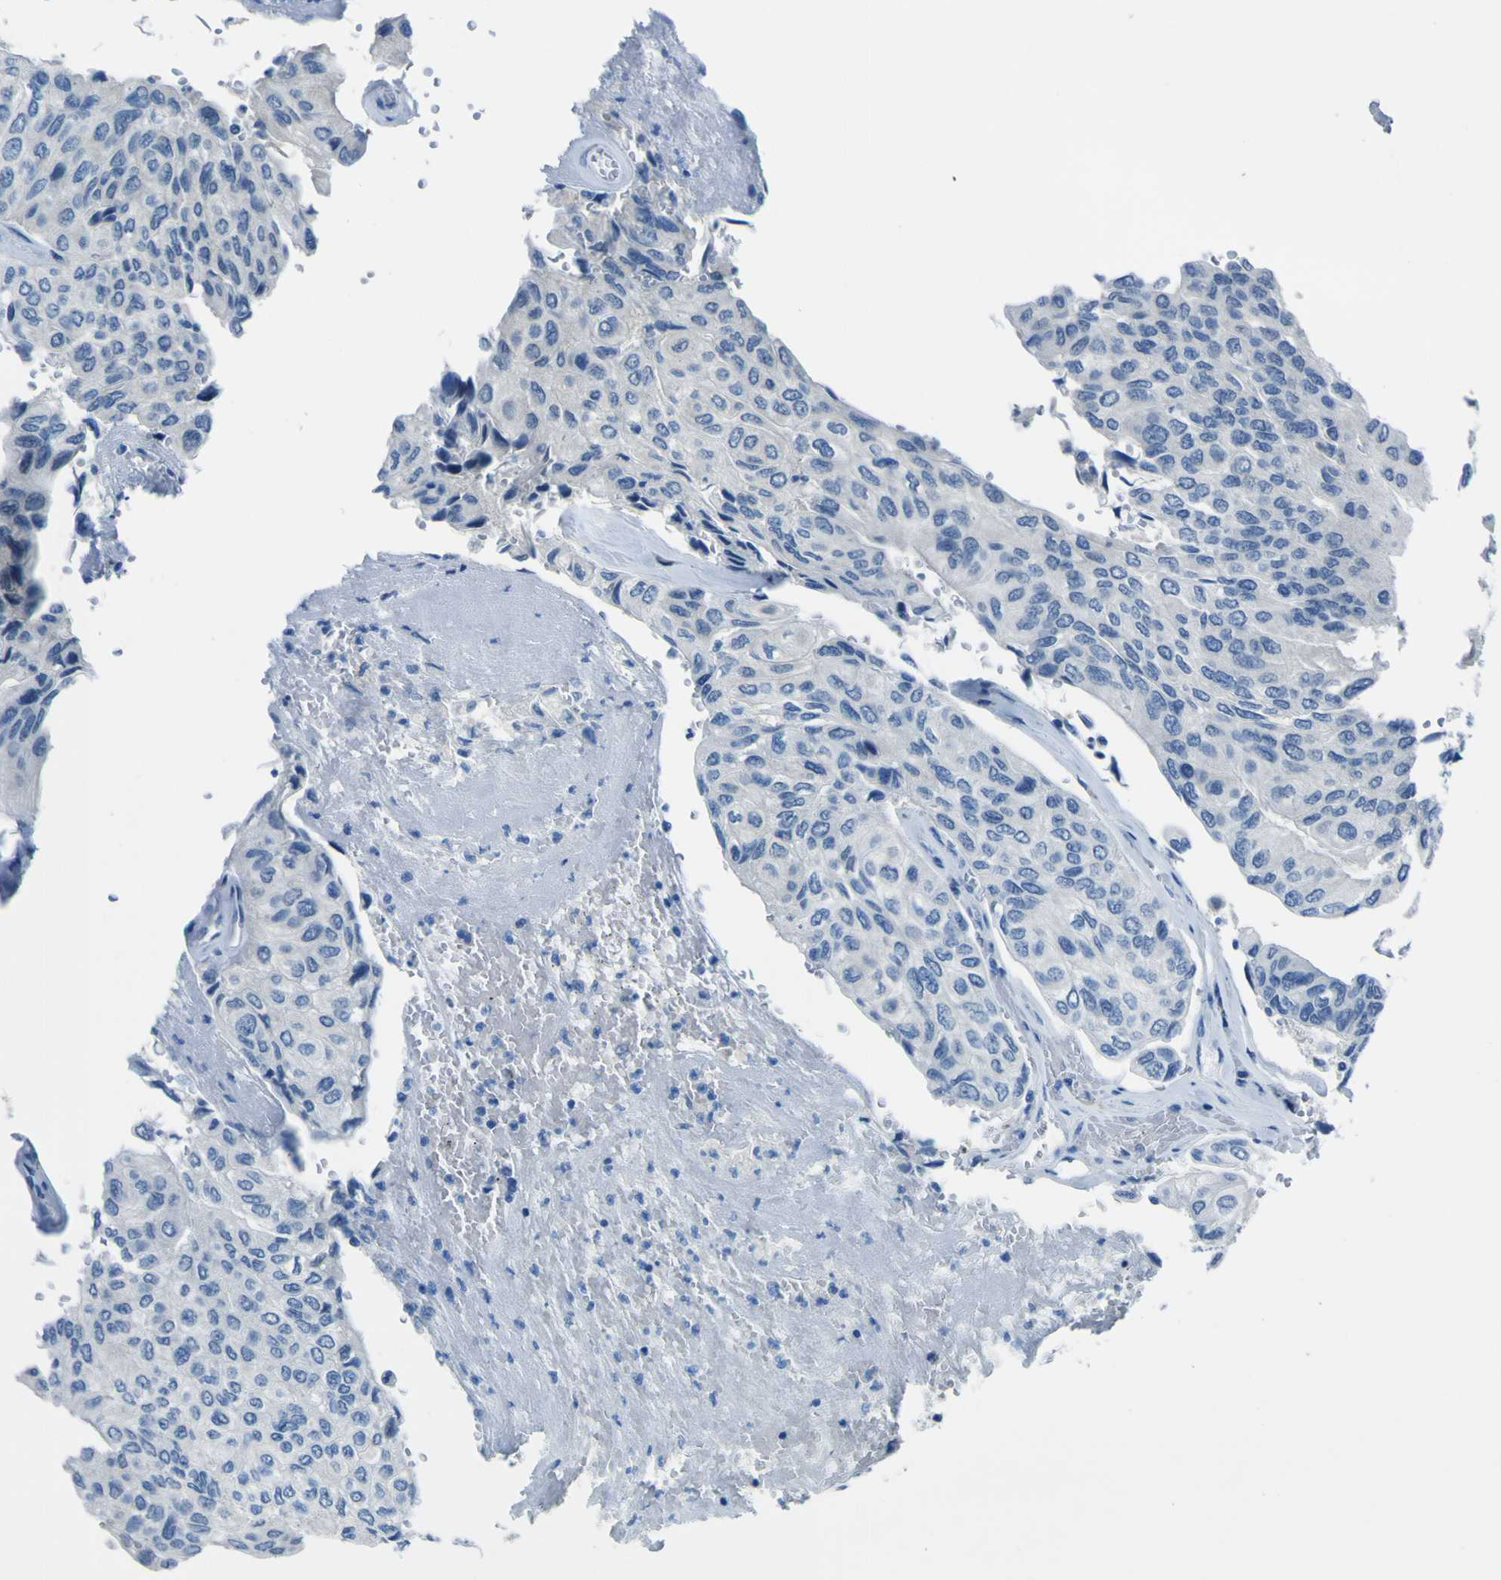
{"staining": {"intensity": "negative", "quantity": "none", "location": "none"}, "tissue": "urothelial cancer", "cell_type": "Tumor cells", "image_type": "cancer", "snomed": [{"axis": "morphology", "description": "Urothelial carcinoma, High grade"}, {"axis": "topography", "description": "Urinary bladder"}], "caption": "The photomicrograph exhibits no staining of tumor cells in urothelial carcinoma (high-grade). (DAB immunohistochemistry visualized using brightfield microscopy, high magnification).", "gene": "PHKG1", "patient": {"sex": "male", "age": 66}}